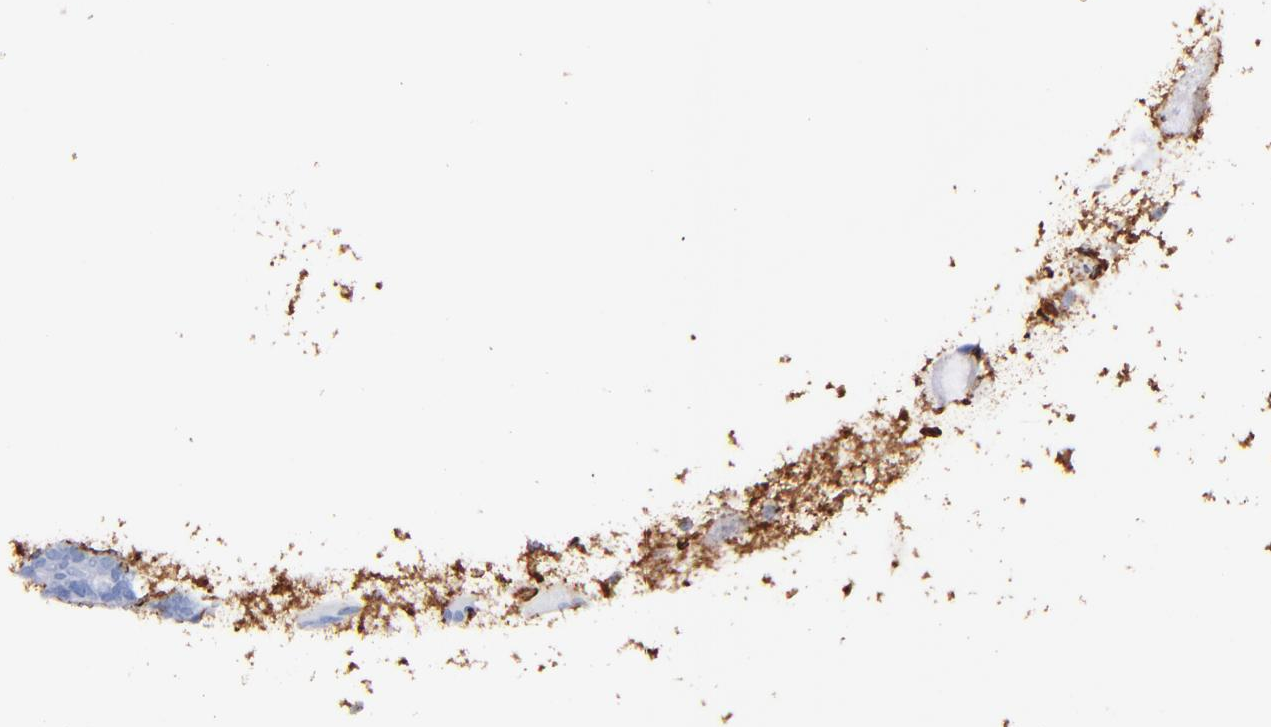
{"staining": {"intensity": "negative", "quantity": "none", "location": "none"}, "tissue": "appendix", "cell_type": "Glandular cells", "image_type": "normal", "snomed": [{"axis": "morphology", "description": "Normal tissue, NOS"}, {"axis": "topography", "description": "Appendix"}], "caption": "Glandular cells are negative for brown protein staining in unremarkable appendix. (Brightfield microscopy of DAB IHC at high magnification).", "gene": "VIM", "patient": {"sex": "female", "age": 10}}